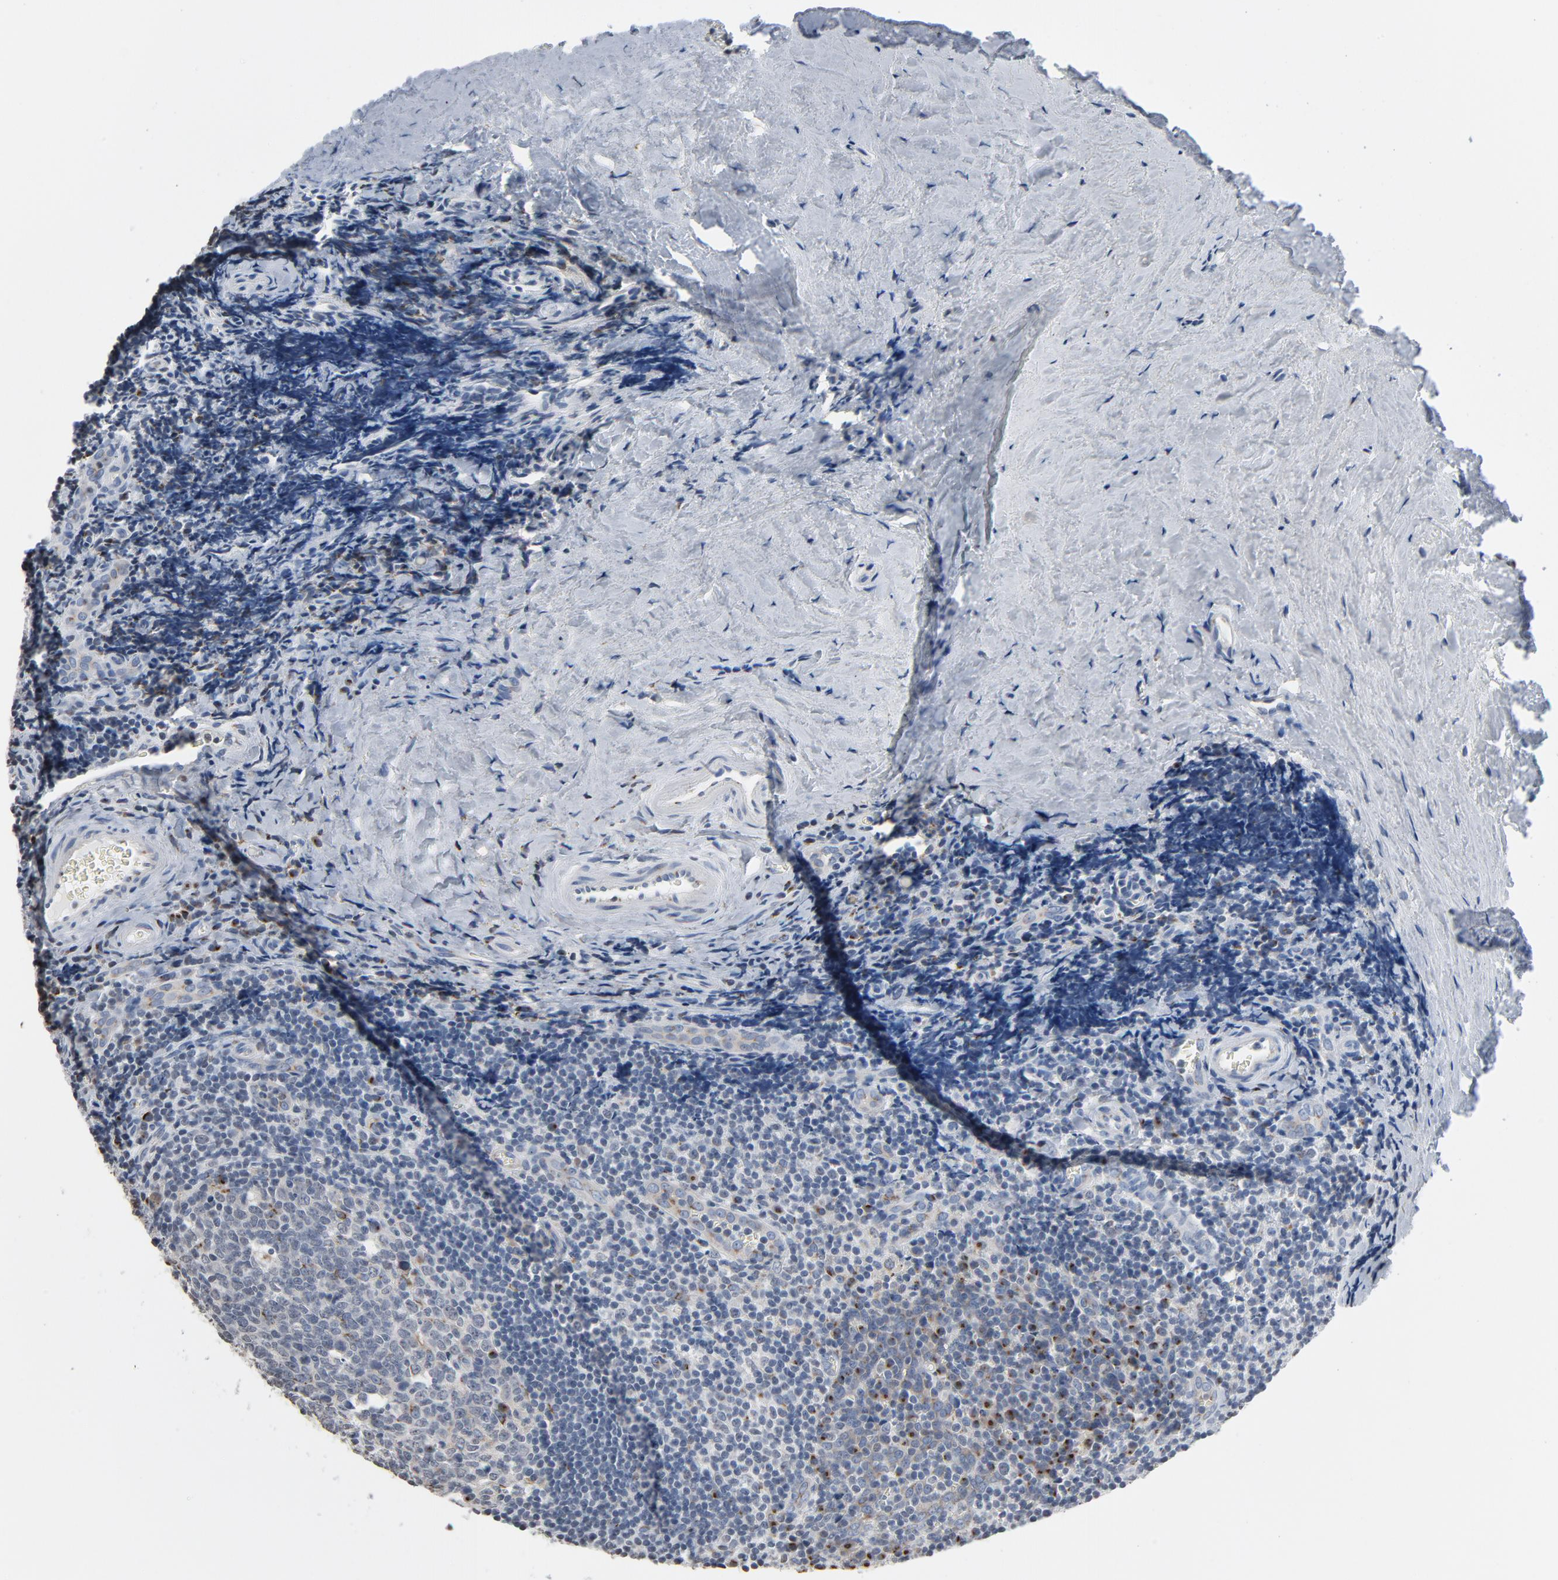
{"staining": {"intensity": "strong", "quantity": "<25%", "location": "cytoplasmic/membranous"}, "tissue": "tonsil", "cell_type": "Germinal center cells", "image_type": "normal", "snomed": [{"axis": "morphology", "description": "Normal tissue, NOS"}, {"axis": "topography", "description": "Tonsil"}], "caption": "Tonsil was stained to show a protein in brown. There is medium levels of strong cytoplasmic/membranous expression in approximately <25% of germinal center cells. Using DAB (3,3'-diaminobenzidine) (brown) and hematoxylin (blue) stains, captured at high magnification using brightfield microscopy.", "gene": "YIPF6", "patient": {"sex": "male", "age": 20}}